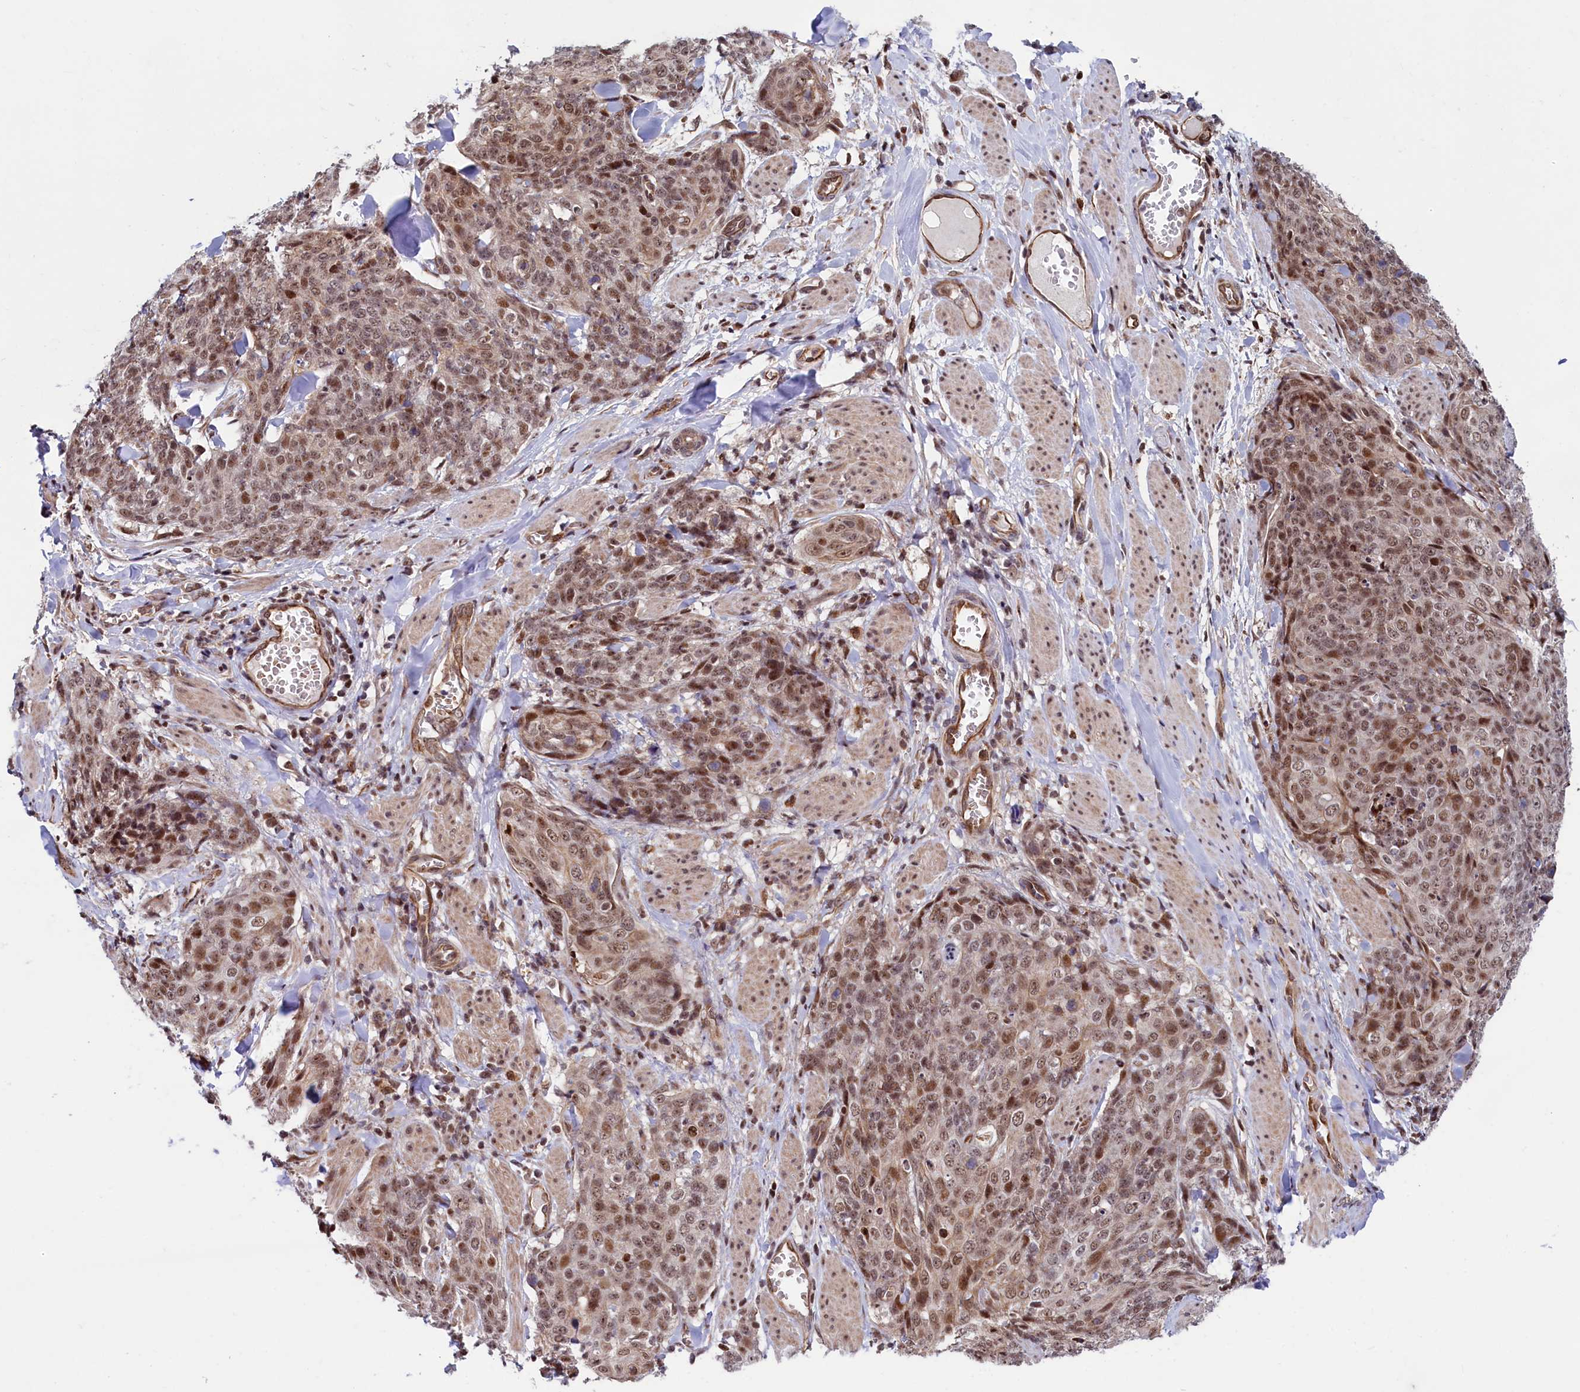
{"staining": {"intensity": "moderate", "quantity": ">75%", "location": "nuclear"}, "tissue": "skin cancer", "cell_type": "Tumor cells", "image_type": "cancer", "snomed": [{"axis": "morphology", "description": "Squamous cell carcinoma, NOS"}, {"axis": "topography", "description": "Skin"}, {"axis": "topography", "description": "Vulva"}], "caption": "This micrograph displays squamous cell carcinoma (skin) stained with immunohistochemistry (IHC) to label a protein in brown. The nuclear of tumor cells show moderate positivity for the protein. Nuclei are counter-stained blue.", "gene": "LEO1", "patient": {"sex": "female", "age": 85}}